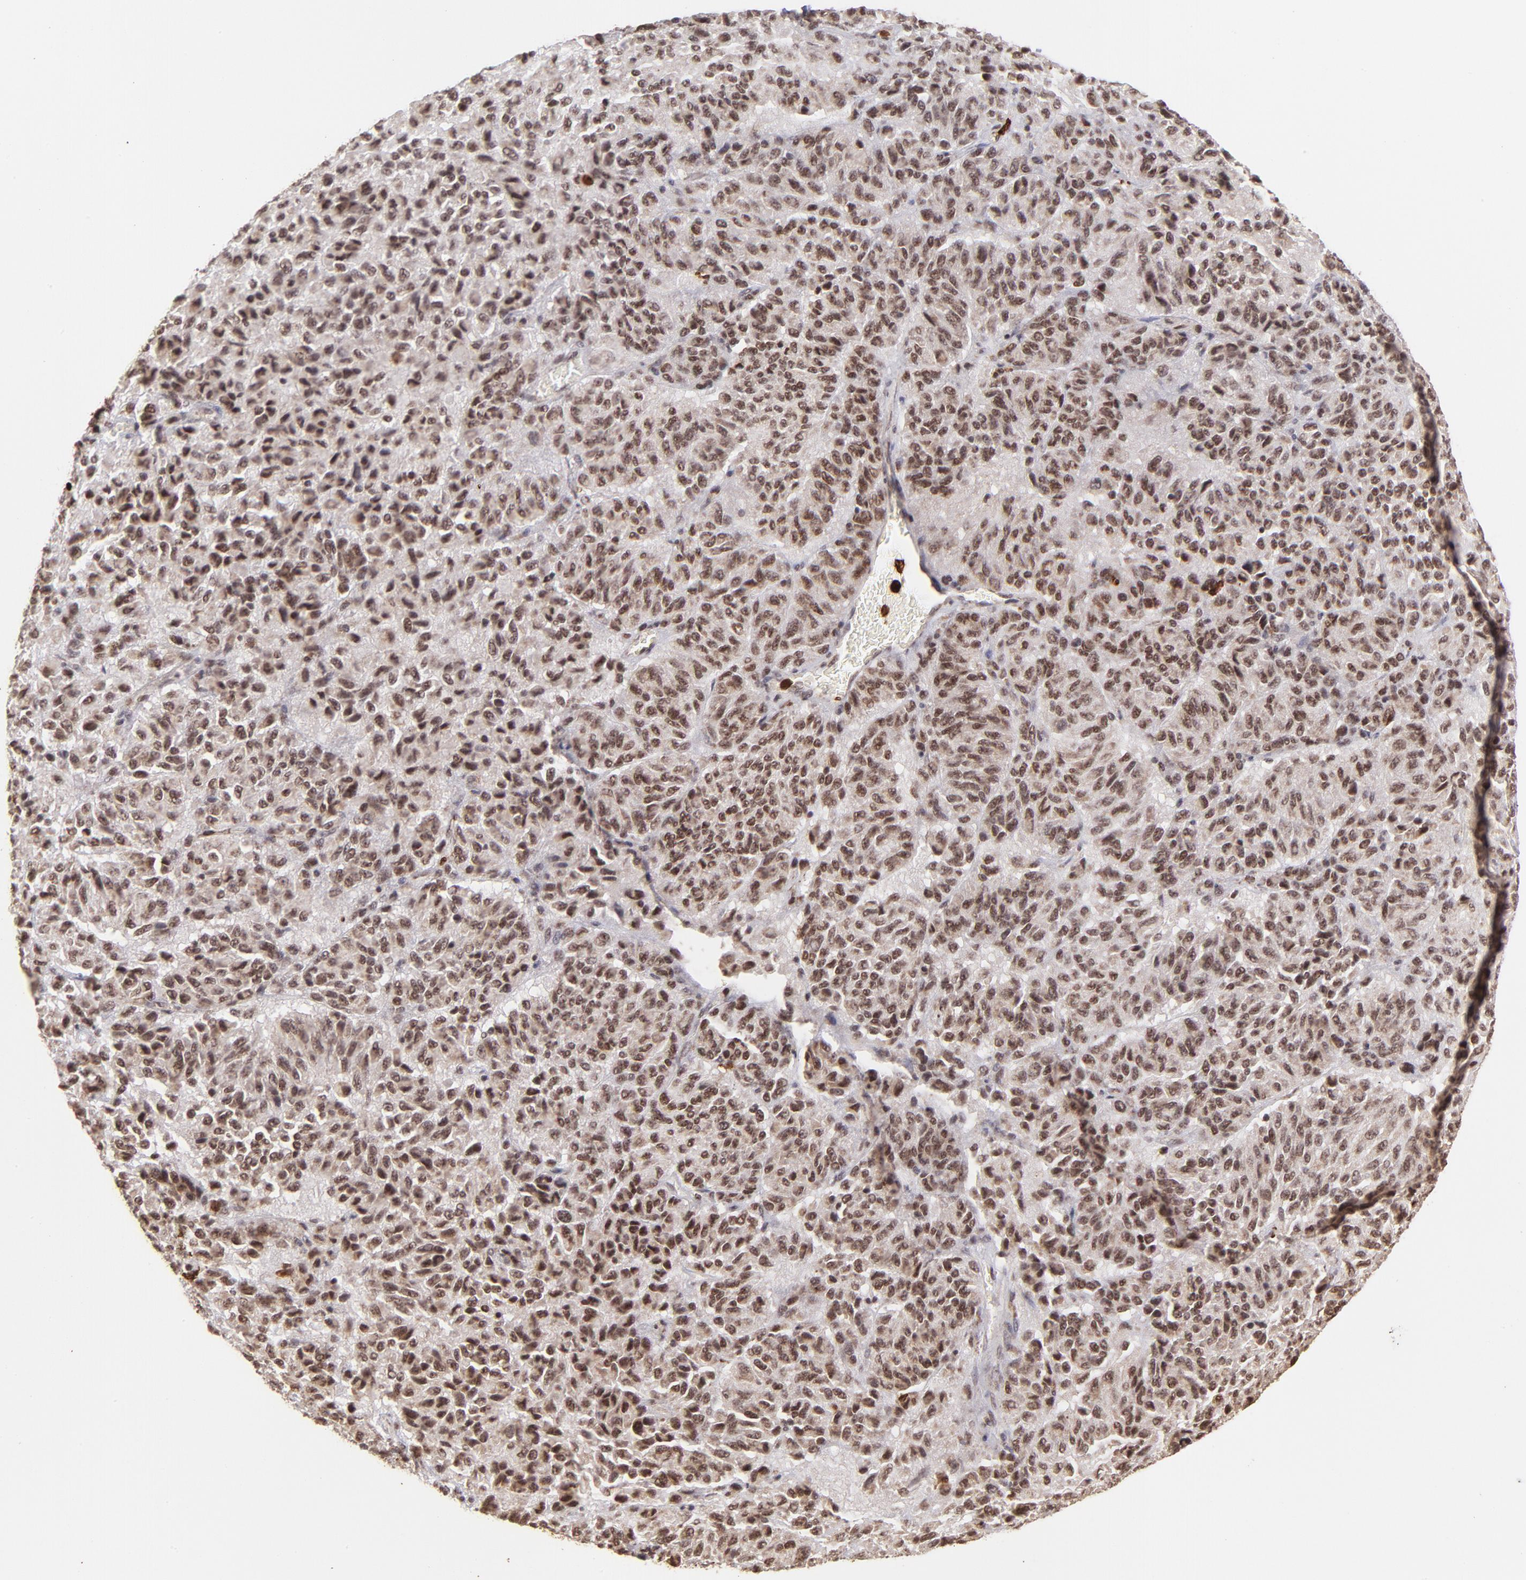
{"staining": {"intensity": "moderate", "quantity": ">75%", "location": "cytoplasmic/membranous,nuclear"}, "tissue": "melanoma", "cell_type": "Tumor cells", "image_type": "cancer", "snomed": [{"axis": "morphology", "description": "Malignant melanoma, Metastatic site"}, {"axis": "topography", "description": "Lung"}], "caption": "DAB (3,3'-diaminobenzidine) immunohistochemical staining of human malignant melanoma (metastatic site) shows moderate cytoplasmic/membranous and nuclear protein staining in approximately >75% of tumor cells. The staining was performed using DAB (3,3'-diaminobenzidine) to visualize the protein expression in brown, while the nuclei were stained in blue with hematoxylin (Magnification: 20x).", "gene": "ZFX", "patient": {"sex": "male", "age": 64}}